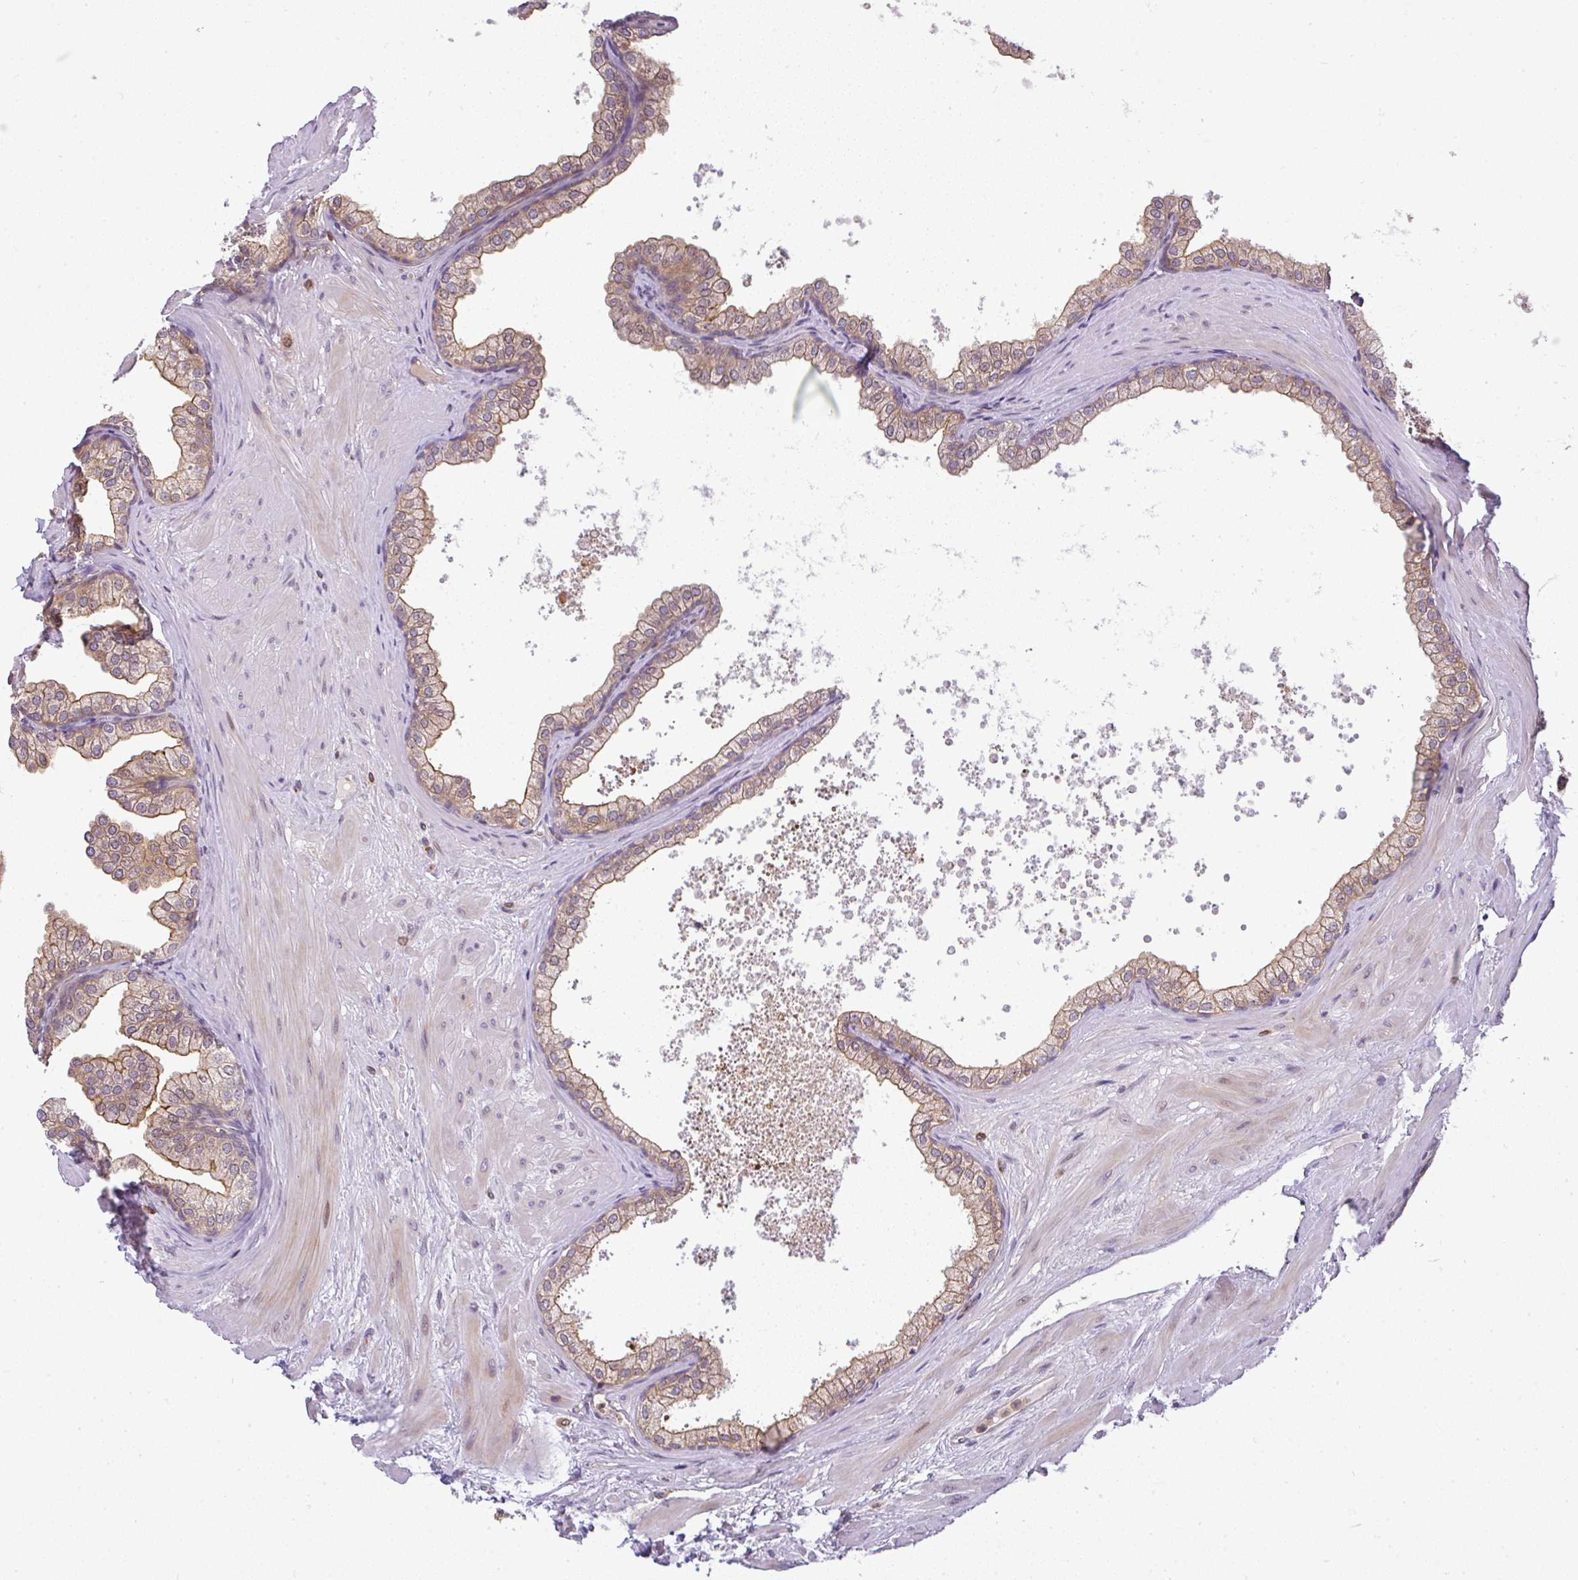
{"staining": {"intensity": "moderate", "quantity": ">75%", "location": "cytoplasmic/membranous"}, "tissue": "prostate", "cell_type": "Glandular cells", "image_type": "normal", "snomed": [{"axis": "morphology", "description": "Normal tissue, NOS"}, {"axis": "topography", "description": "Prostate"}], "caption": "DAB (3,3'-diaminobenzidine) immunohistochemical staining of unremarkable human prostate shows moderate cytoplasmic/membranous protein staining in about >75% of glandular cells. The staining was performed using DAB, with brown indicating positive protein expression. Nuclei are stained blue with hematoxylin.", "gene": "FAM153A", "patient": {"sex": "male", "age": 37}}